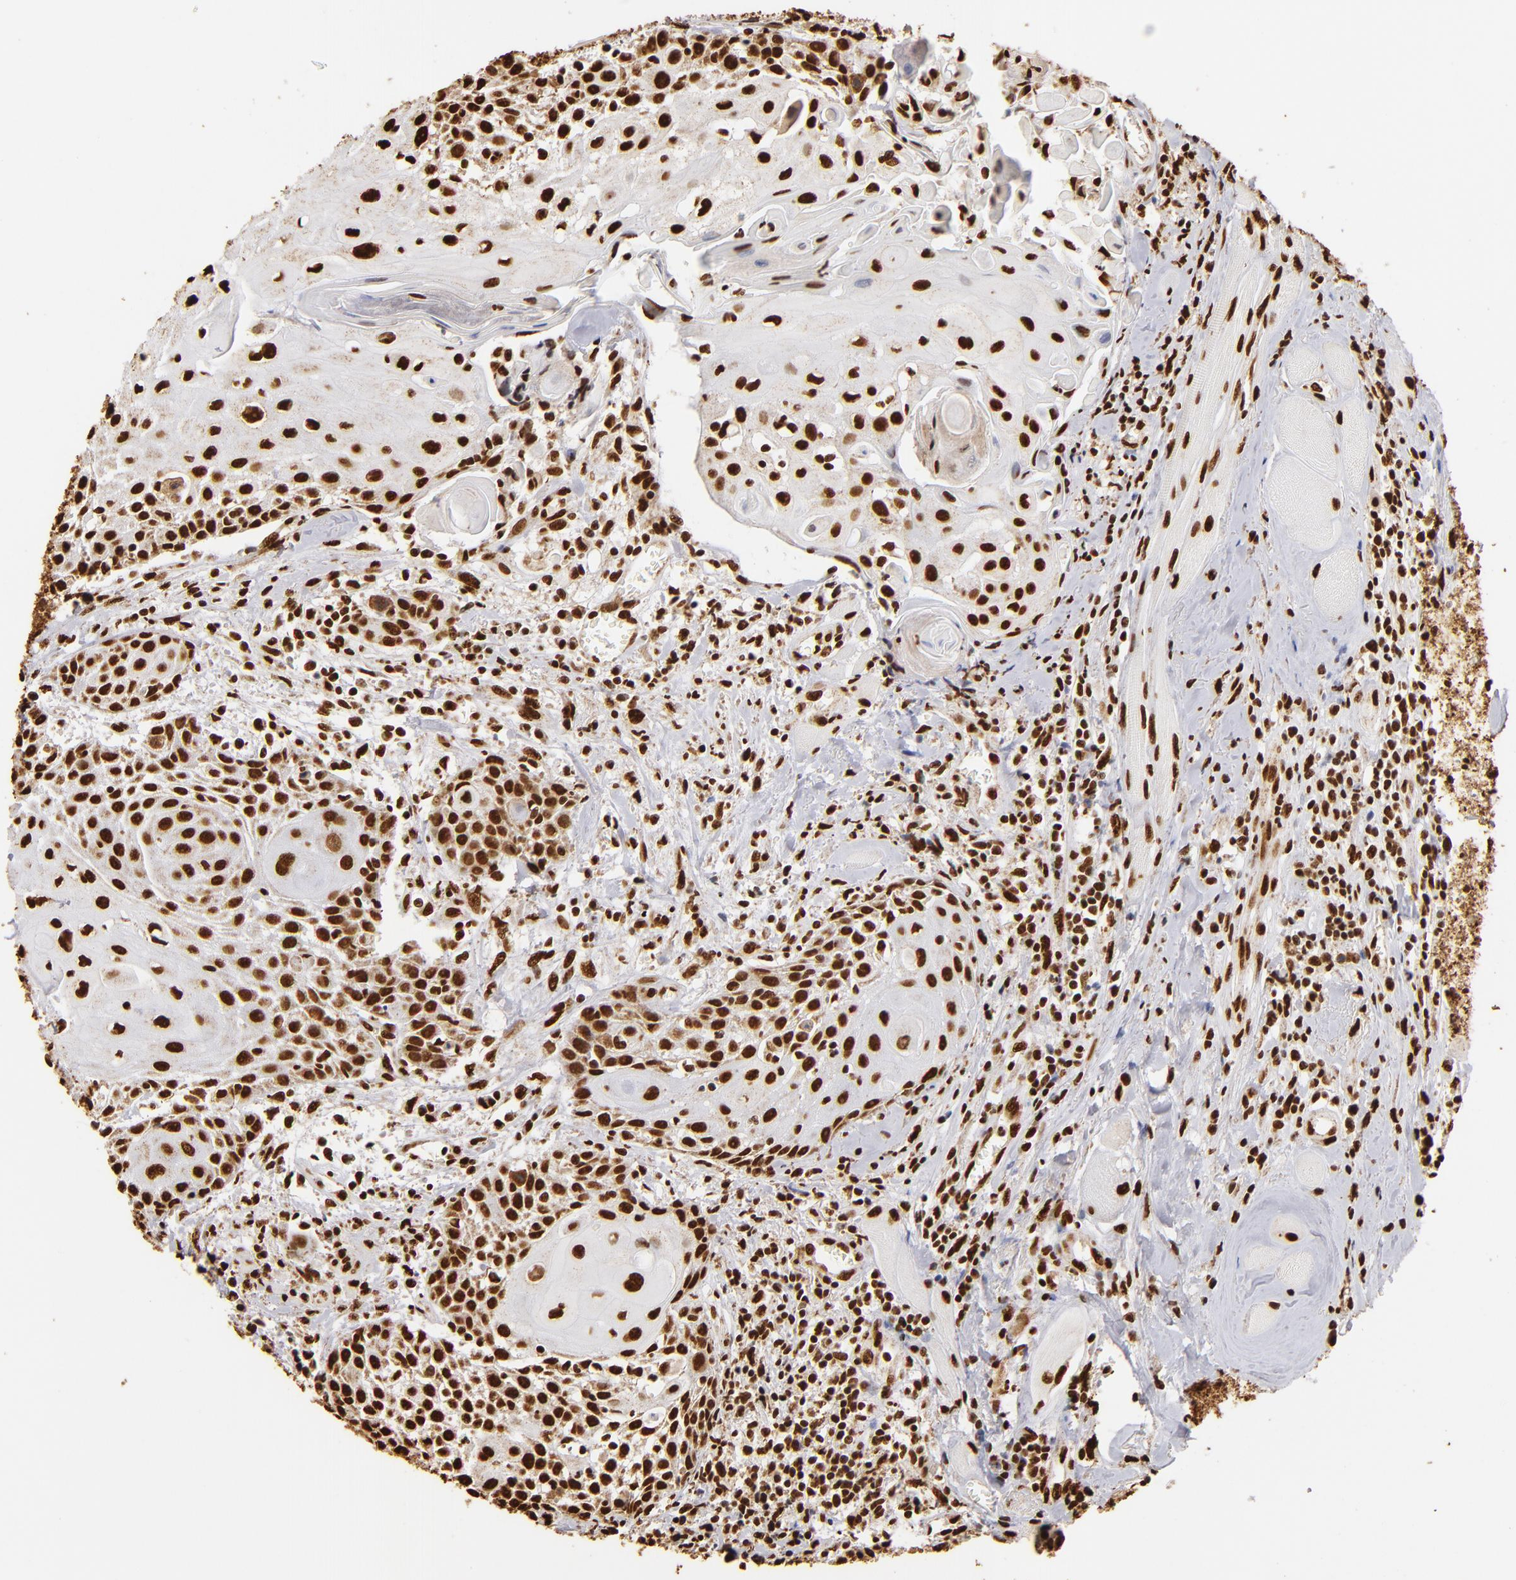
{"staining": {"intensity": "strong", "quantity": ">75%", "location": "nuclear"}, "tissue": "head and neck cancer", "cell_type": "Tumor cells", "image_type": "cancer", "snomed": [{"axis": "morphology", "description": "Squamous cell carcinoma, NOS"}, {"axis": "topography", "description": "Oral tissue"}, {"axis": "topography", "description": "Head-Neck"}], "caption": "Head and neck squamous cell carcinoma tissue demonstrates strong nuclear expression in approximately >75% of tumor cells, visualized by immunohistochemistry.", "gene": "ILF3", "patient": {"sex": "female", "age": 82}}